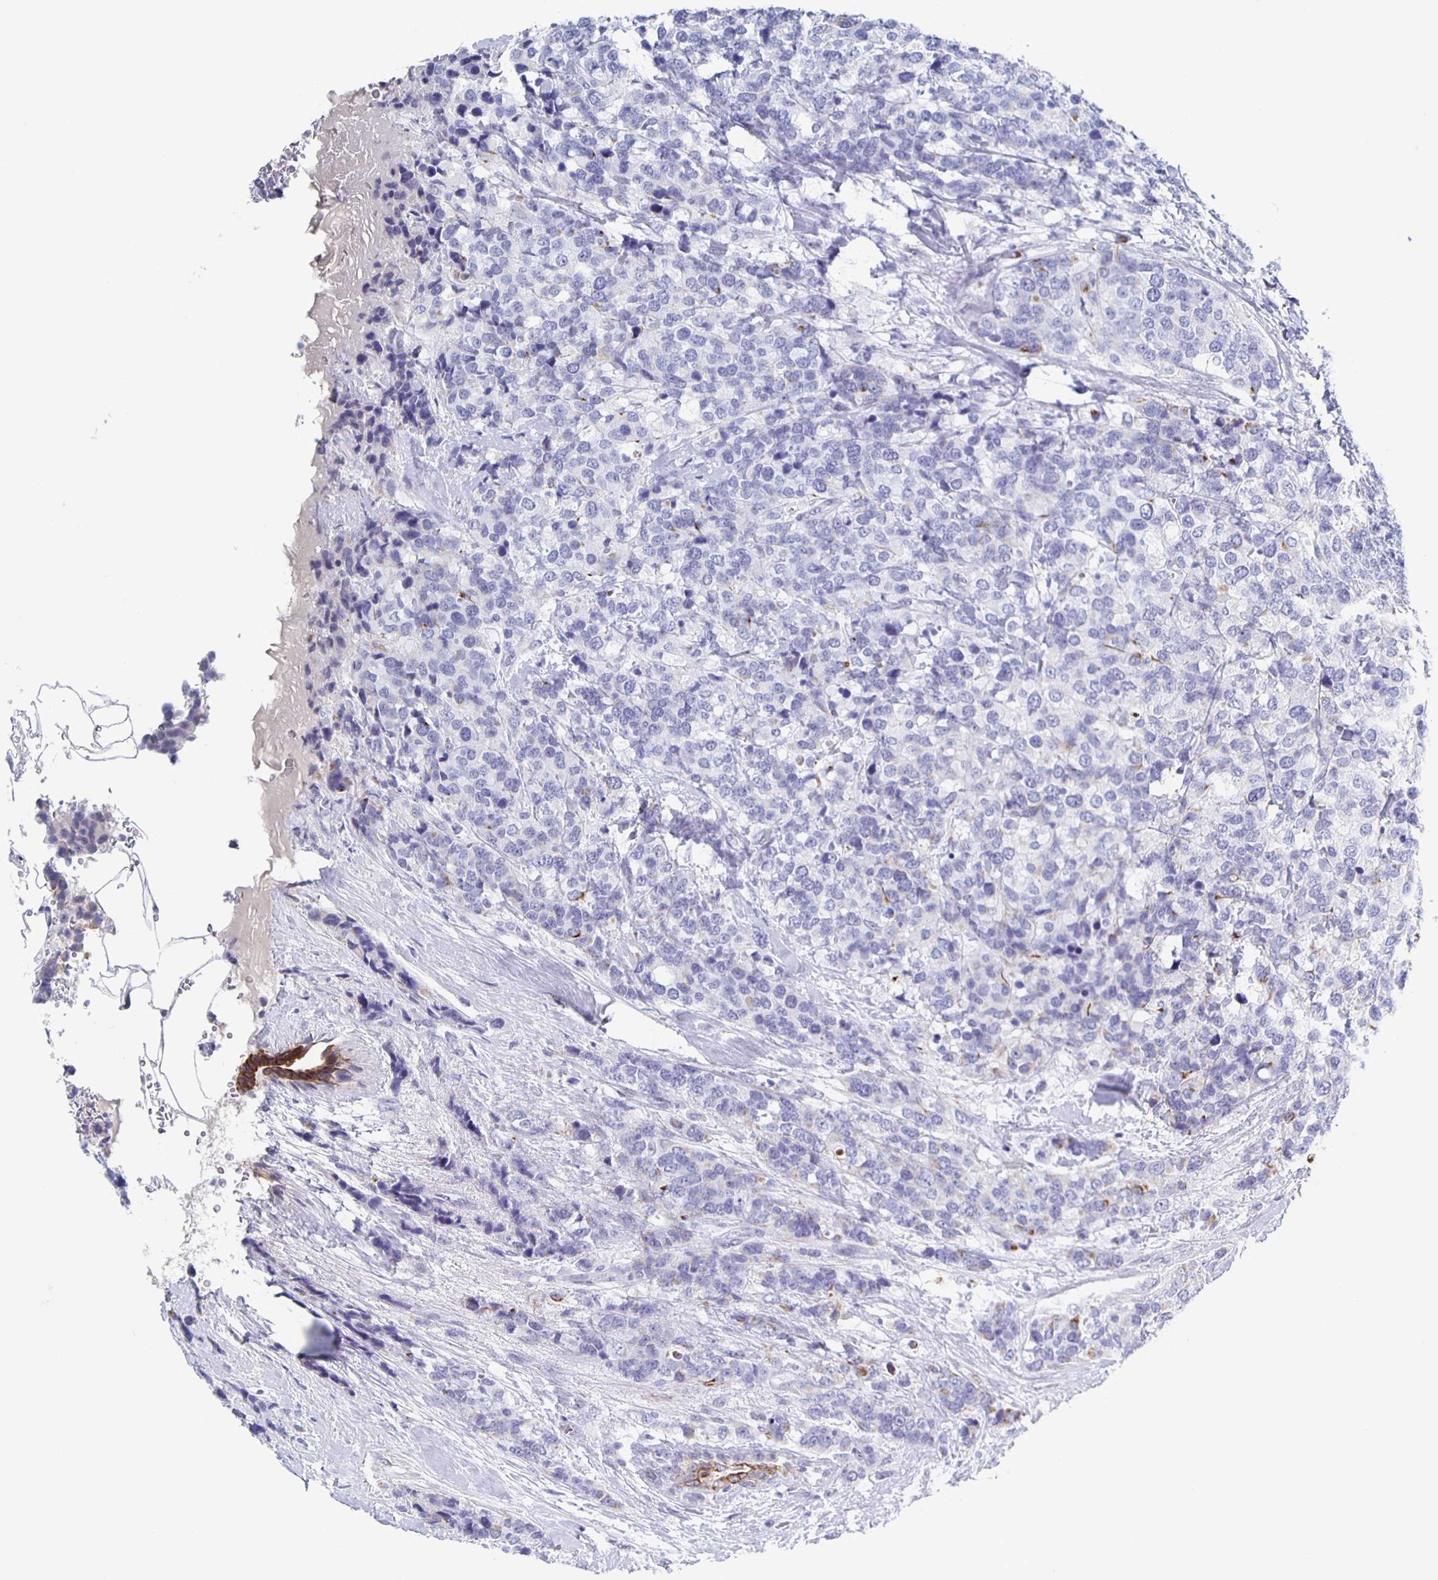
{"staining": {"intensity": "negative", "quantity": "none", "location": "none"}, "tissue": "breast cancer", "cell_type": "Tumor cells", "image_type": "cancer", "snomed": [{"axis": "morphology", "description": "Lobular carcinoma"}, {"axis": "topography", "description": "Breast"}], "caption": "The photomicrograph shows no significant staining in tumor cells of breast lobular carcinoma.", "gene": "CCDC17", "patient": {"sex": "female", "age": 59}}